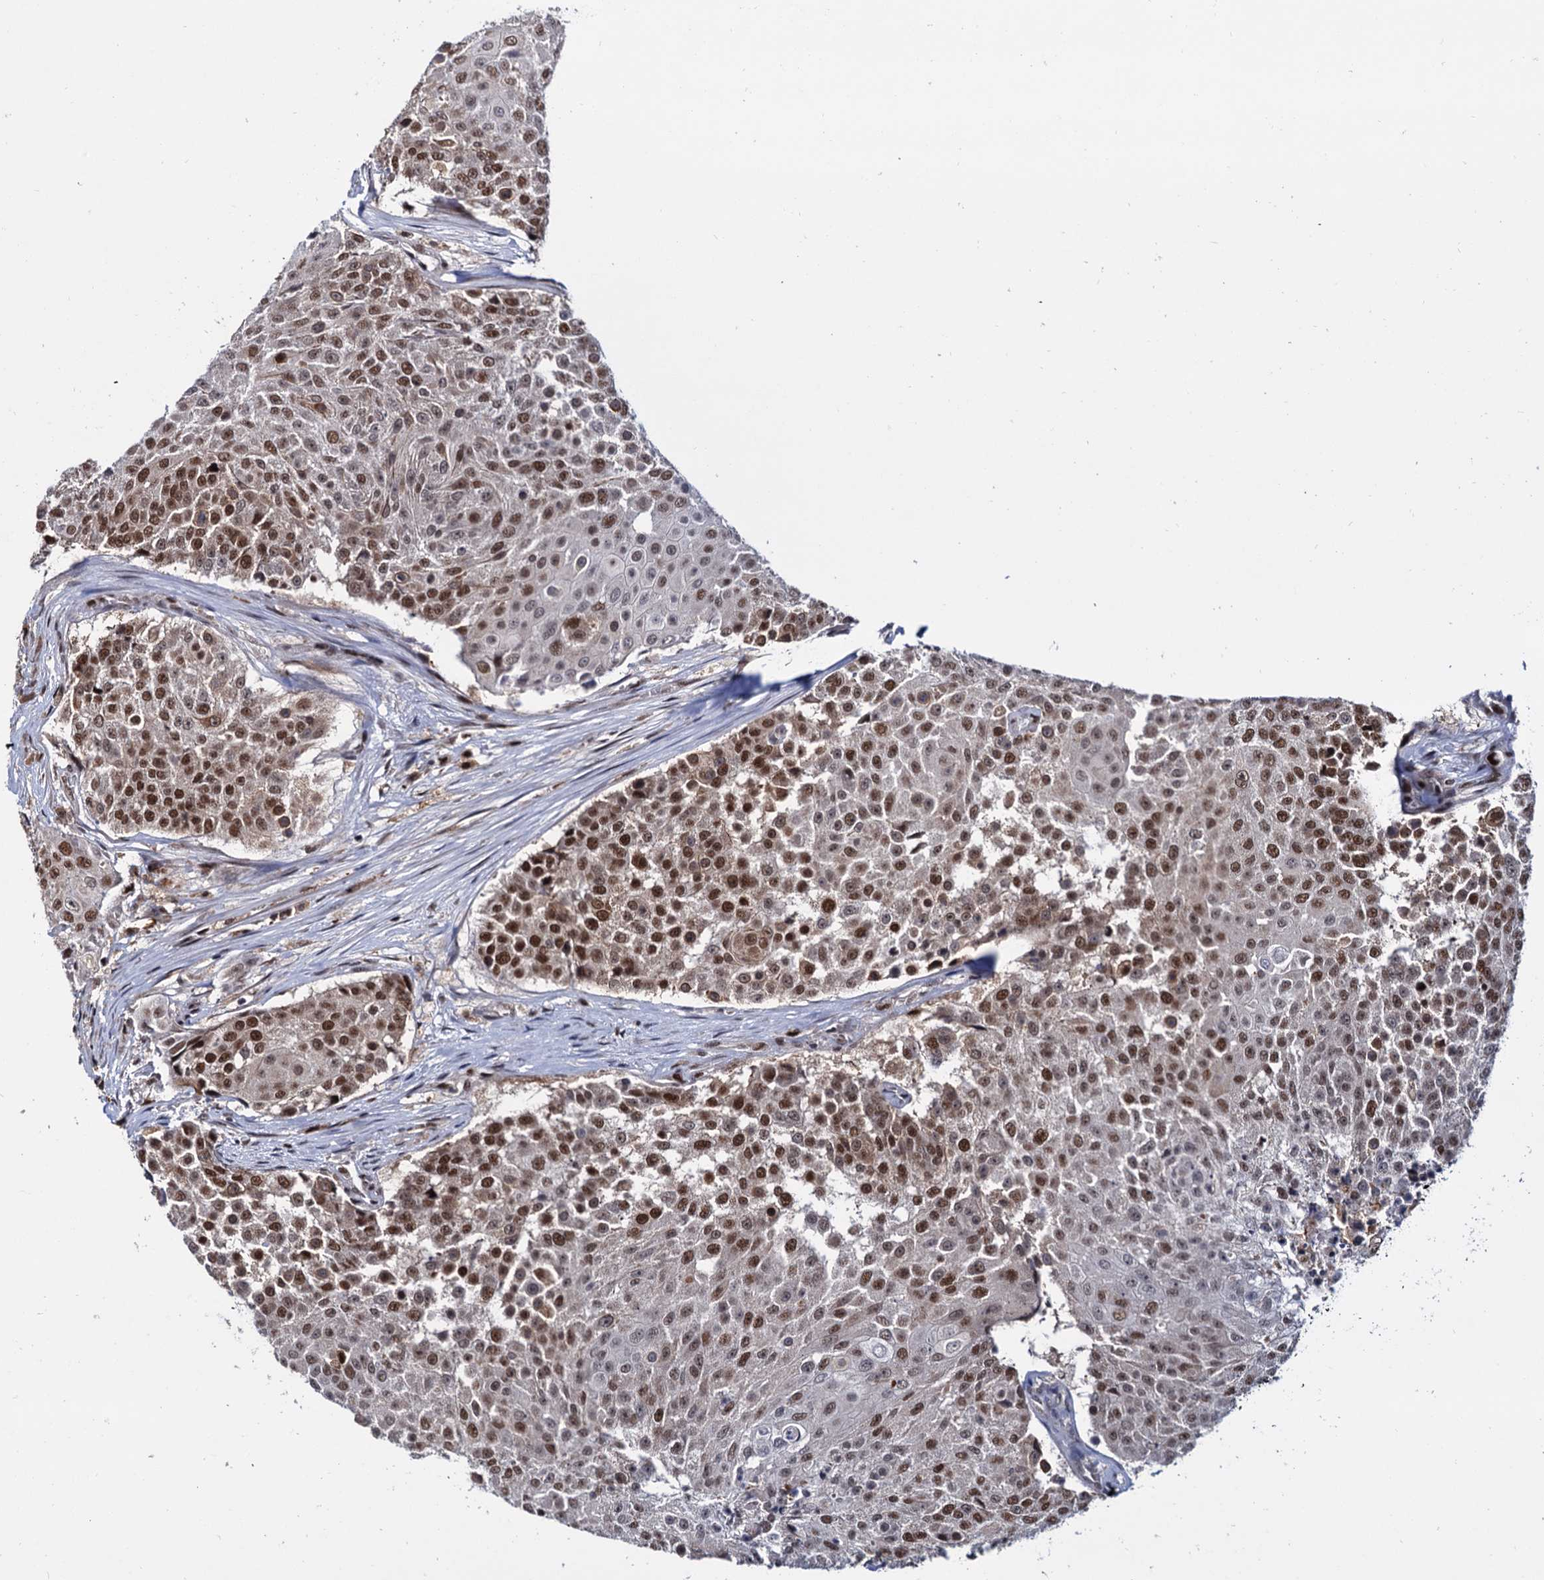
{"staining": {"intensity": "moderate", "quantity": ">75%", "location": "nuclear"}, "tissue": "urothelial cancer", "cell_type": "Tumor cells", "image_type": "cancer", "snomed": [{"axis": "morphology", "description": "Urothelial carcinoma, High grade"}, {"axis": "topography", "description": "Urinary bladder"}], "caption": "Immunohistochemistry histopathology image of urothelial cancer stained for a protein (brown), which exhibits medium levels of moderate nuclear positivity in approximately >75% of tumor cells.", "gene": "RNASEH2B", "patient": {"sex": "female", "age": 63}}